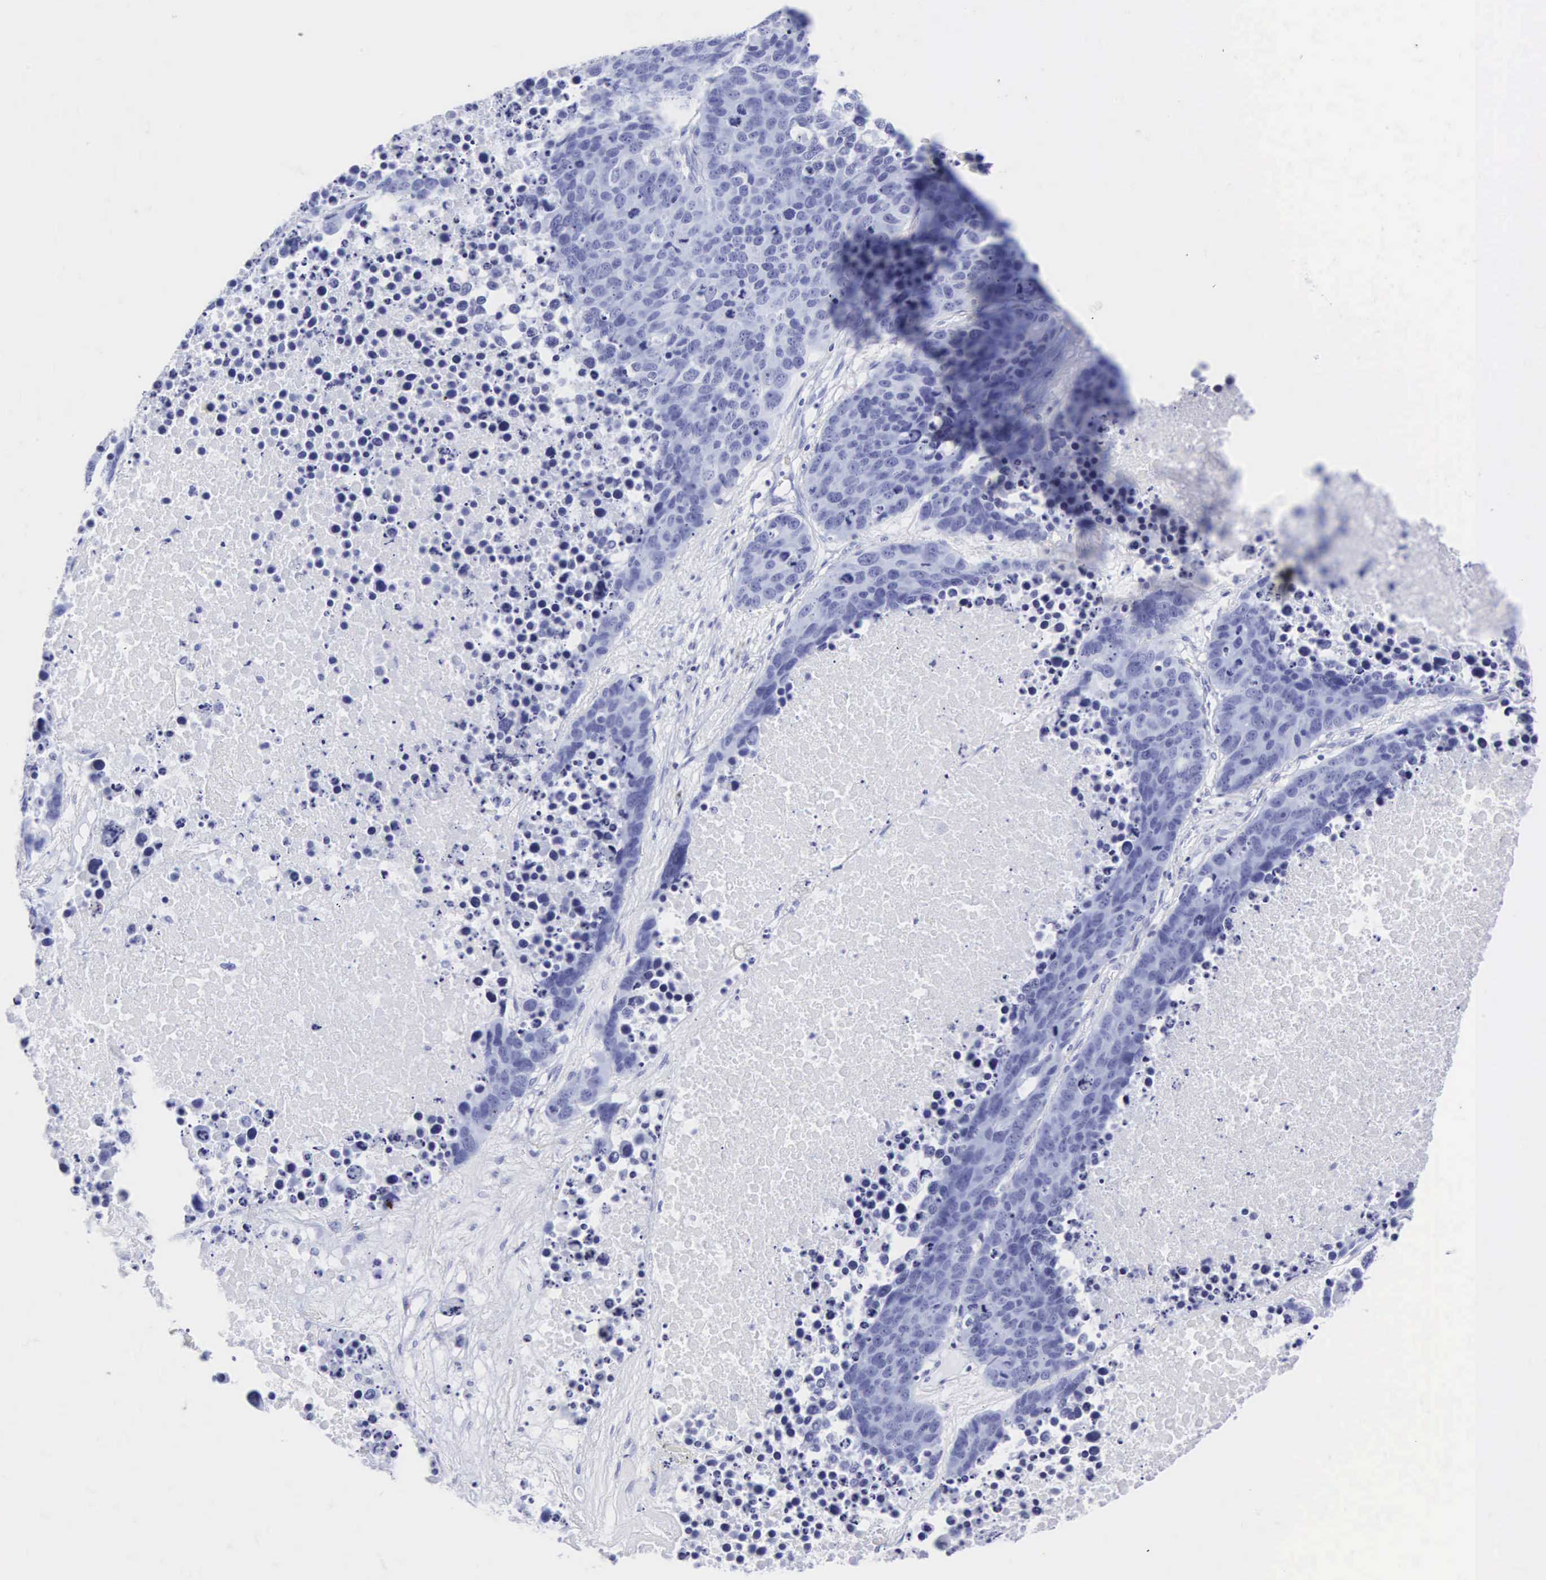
{"staining": {"intensity": "negative", "quantity": "none", "location": "none"}, "tissue": "lung cancer", "cell_type": "Tumor cells", "image_type": "cancer", "snomed": [{"axis": "morphology", "description": "Carcinoid, malignant, NOS"}, {"axis": "topography", "description": "Lung"}], "caption": "A high-resolution image shows immunohistochemistry staining of lung malignant carcinoid, which demonstrates no significant staining in tumor cells. (DAB immunohistochemistry with hematoxylin counter stain).", "gene": "CGB3", "patient": {"sex": "male", "age": 60}}